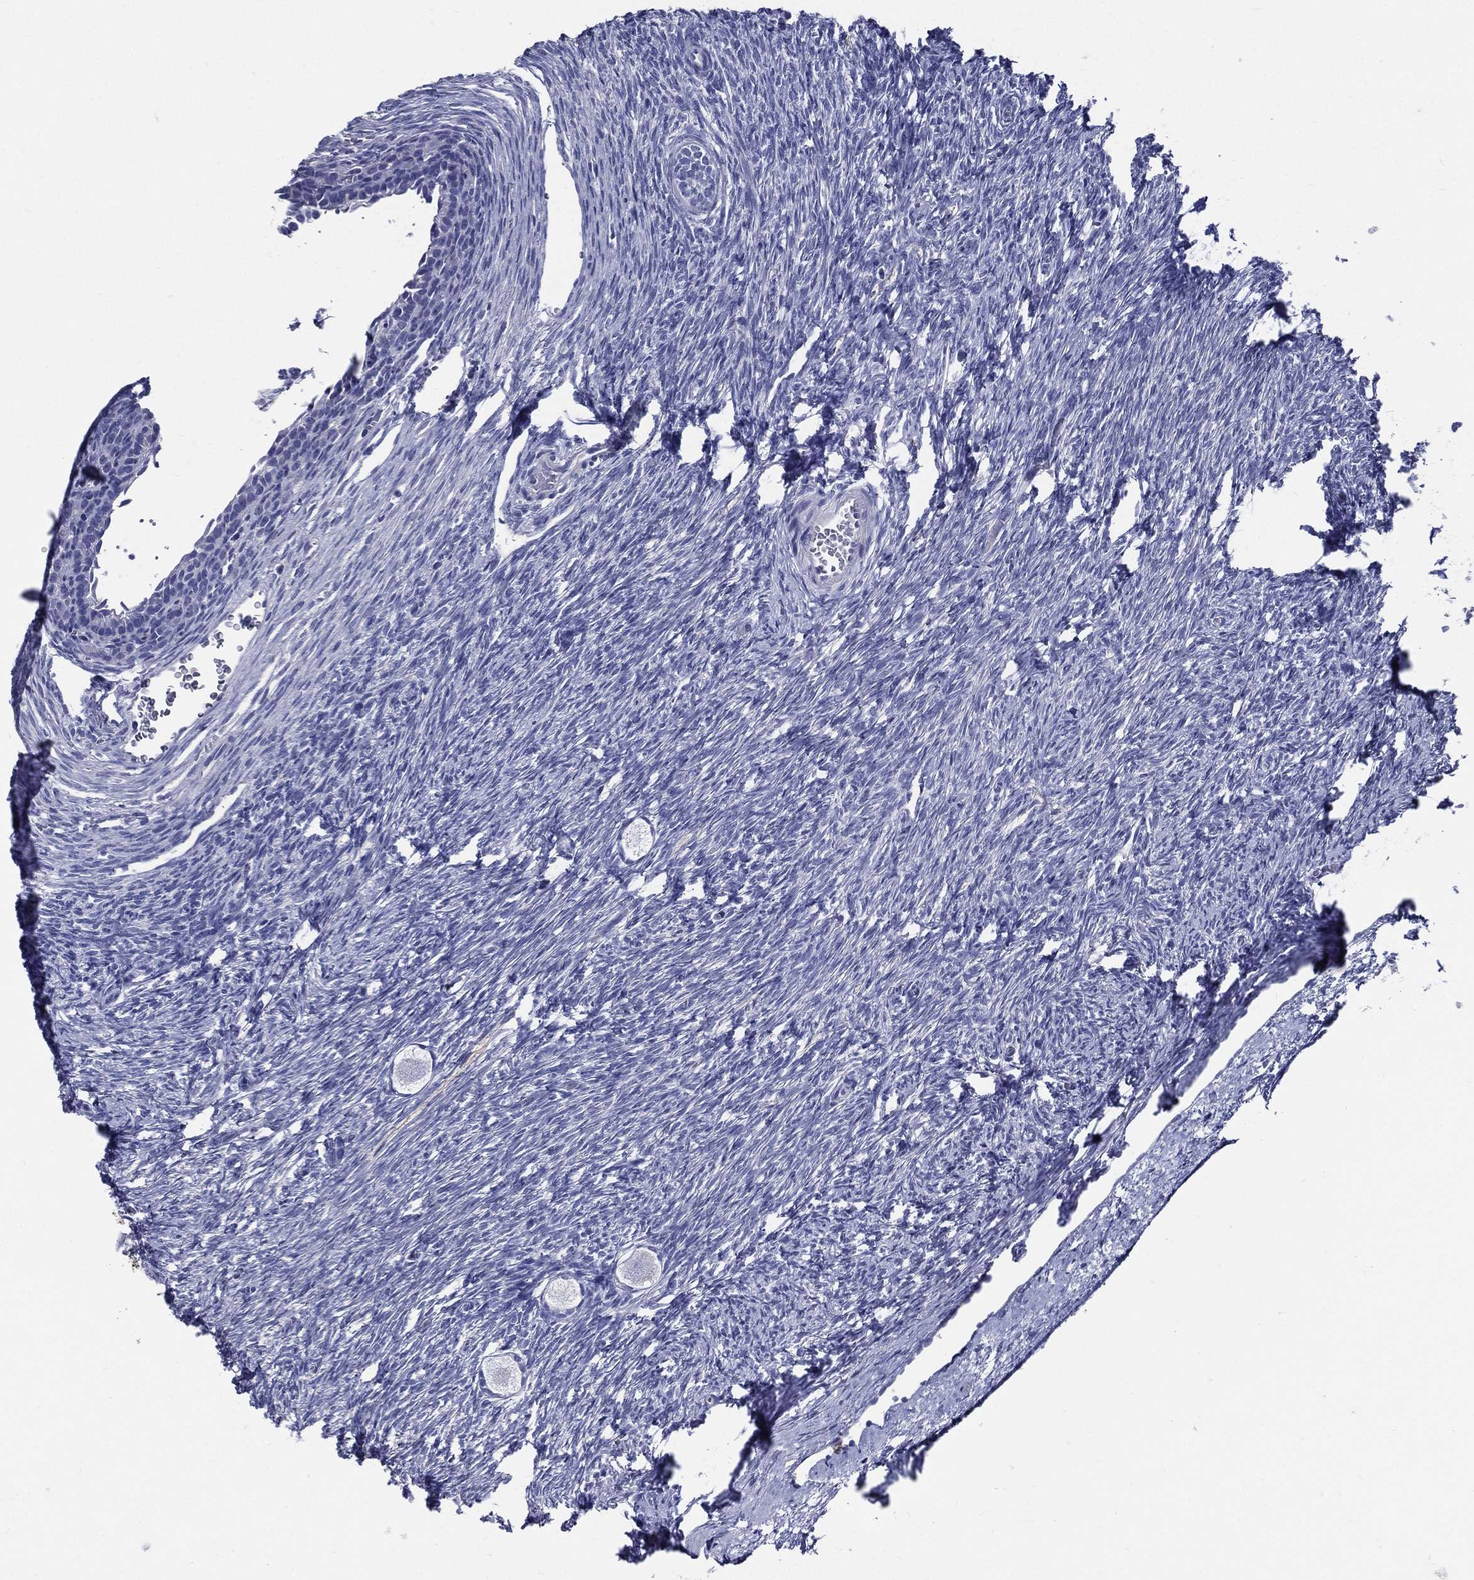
{"staining": {"intensity": "negative", "quantity": "none", "location": "none"}, "tissue": "ovary", "cell_type": "Follicle cells", "image_type": "normal", "snomed": [{"axis": "morphology", "description": "Normal tissue, NOS"}, {"axis": "topography", "description": "Ovary"}], "caption": "Immunohistochemistry (IHC) of benign ovary exhibits no expression in follicle cells.", "gene": "DPYS", "patient": {"sex": "female", "age": 27}}